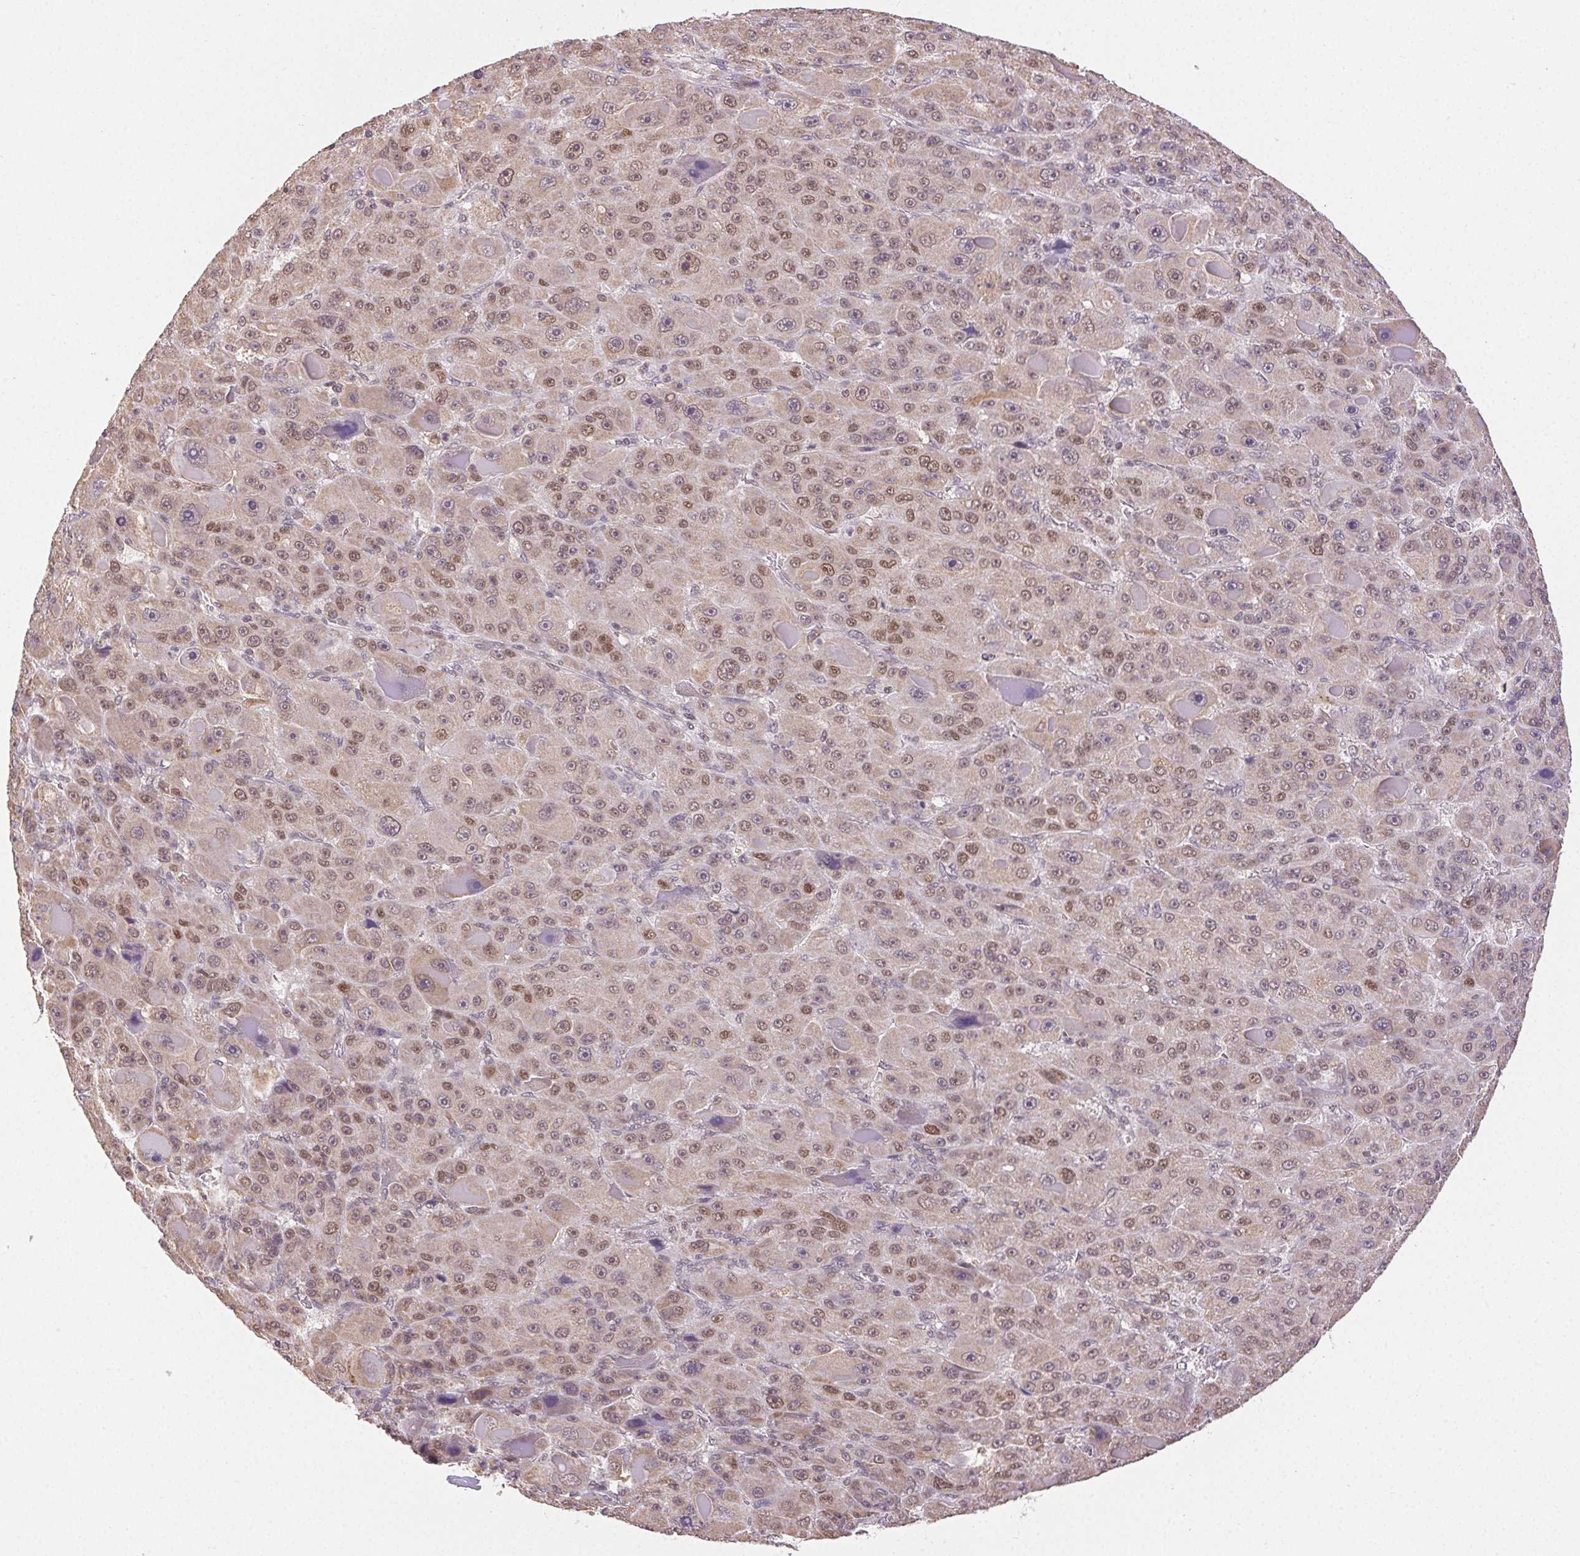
{"staining": {"intensity": "weak", "quantity": ">75%", "location": "nuclear"}, "tissue": "liver cancer", "cell_type": "Tumor cells", "image_type": "cancer", "snomed": [{"axis": "morphology", "description": "Carcinoma, Hepatocellular, NOS"}, {"axis": "topography", "description": "Liver"}], "caption": "Immunohistochemistry of human liver cancer shows low levels of weak nuclear staining in approximately >75% of tumor cells. The staining is performed using DAB brown chromogen to label protein expression. The nuclei are counter-stained blue using hematoxylin.", "gene": "PIWIL4", "patient": {"sex": "male", "age": 76}}